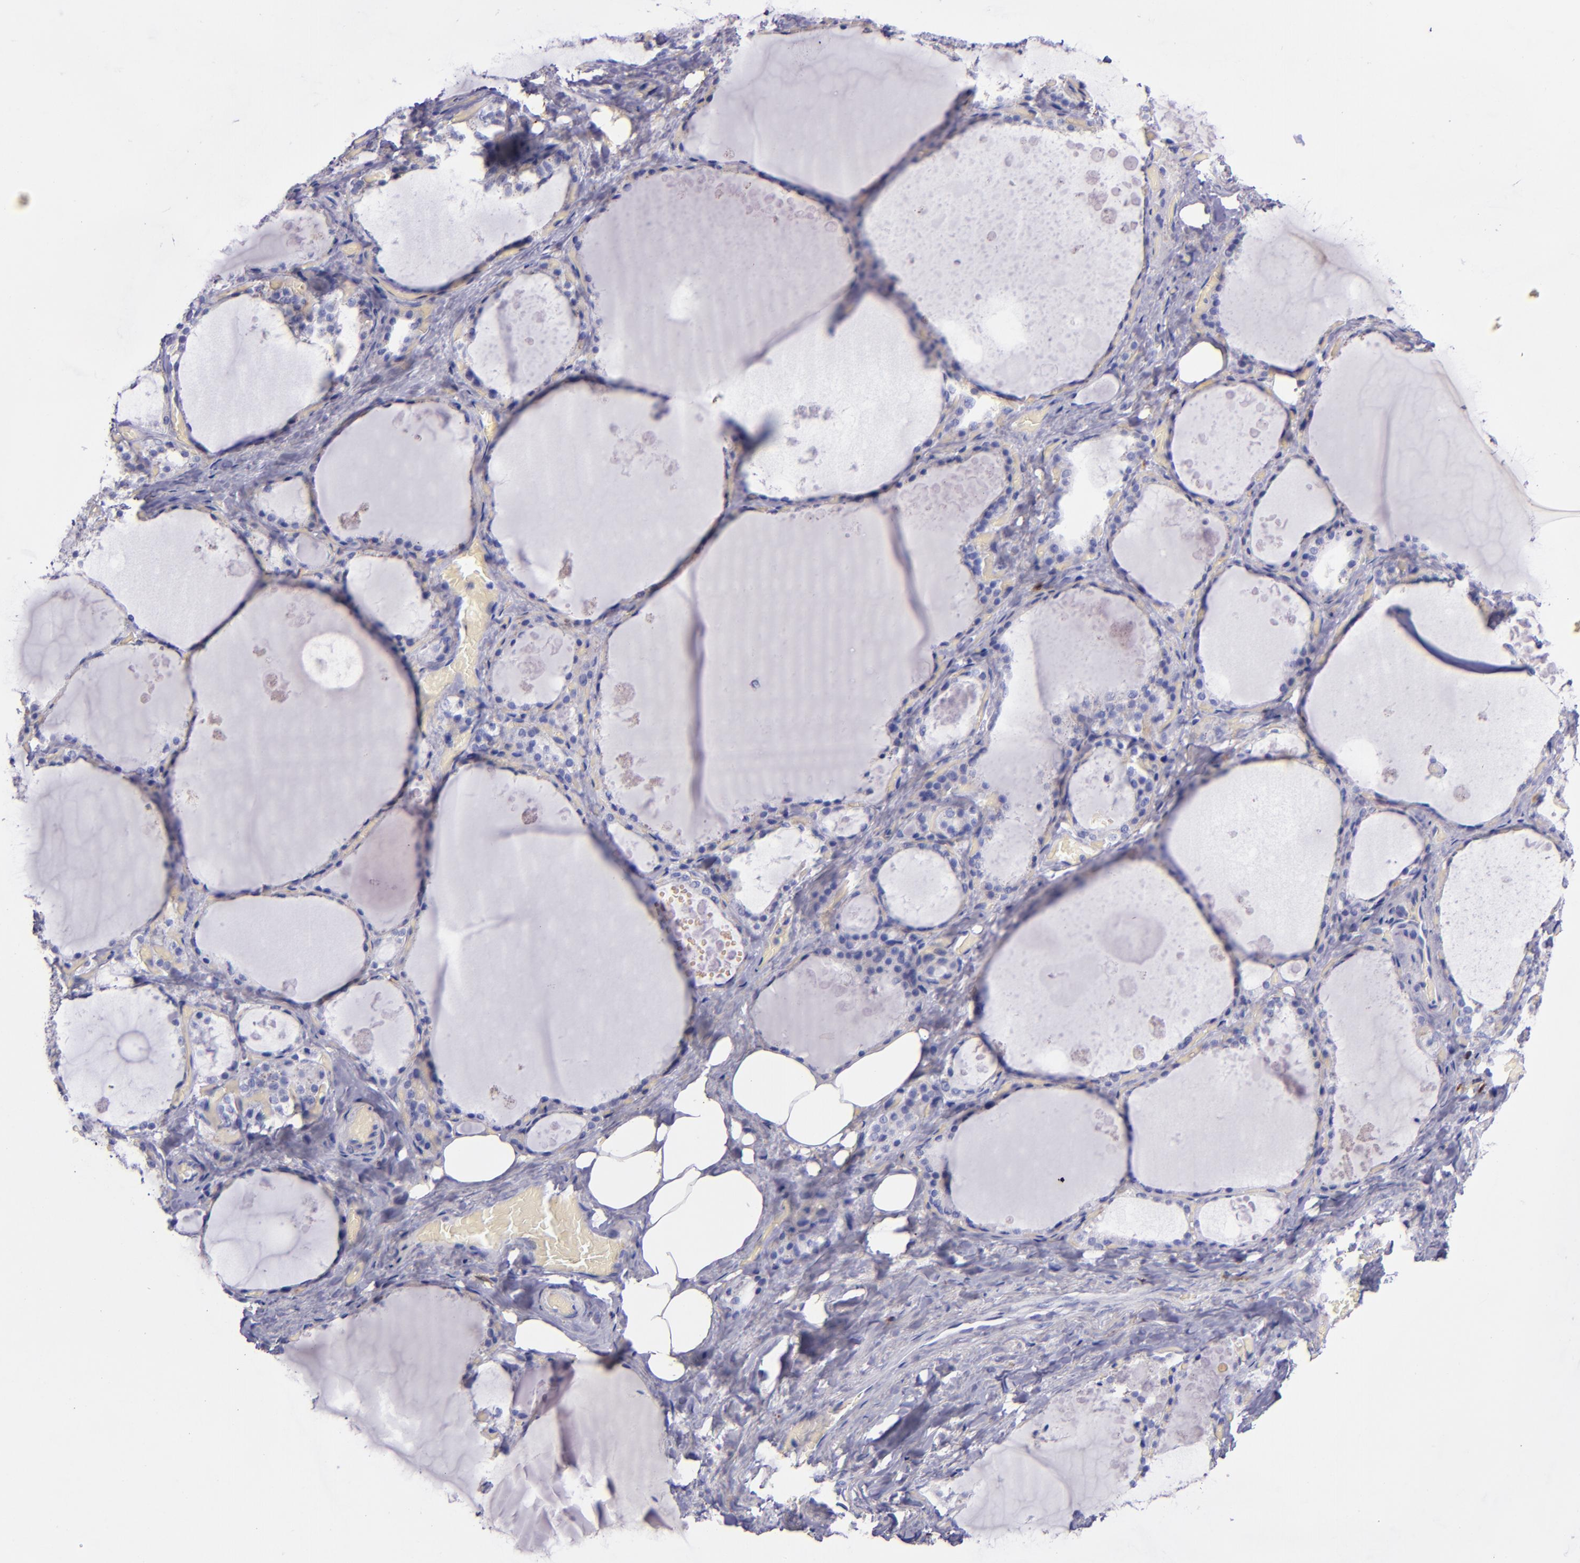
{"staining": {"intensity": "negative", "quantity": "none", "location": "none"}, "tissue": "thyroid gland", "cell_type": "Glandular cells", "image_type": "normal", "snomed": [{"axis": "morphology", "description": "Normal tissue, NOS"}, {"axis": "topography", "description": "Thyroid gland"}], "caption": "Glandular cells show no significant protein expression in unremarkable thyroid gland. (Stains: DAB immunohistochemistry (IHC) with hematoxylin counter stain, Microscopy: brightfield microscopy at high magnification).", "gene": "F13A1", "patient": {"sex": "male", "age": 61}}